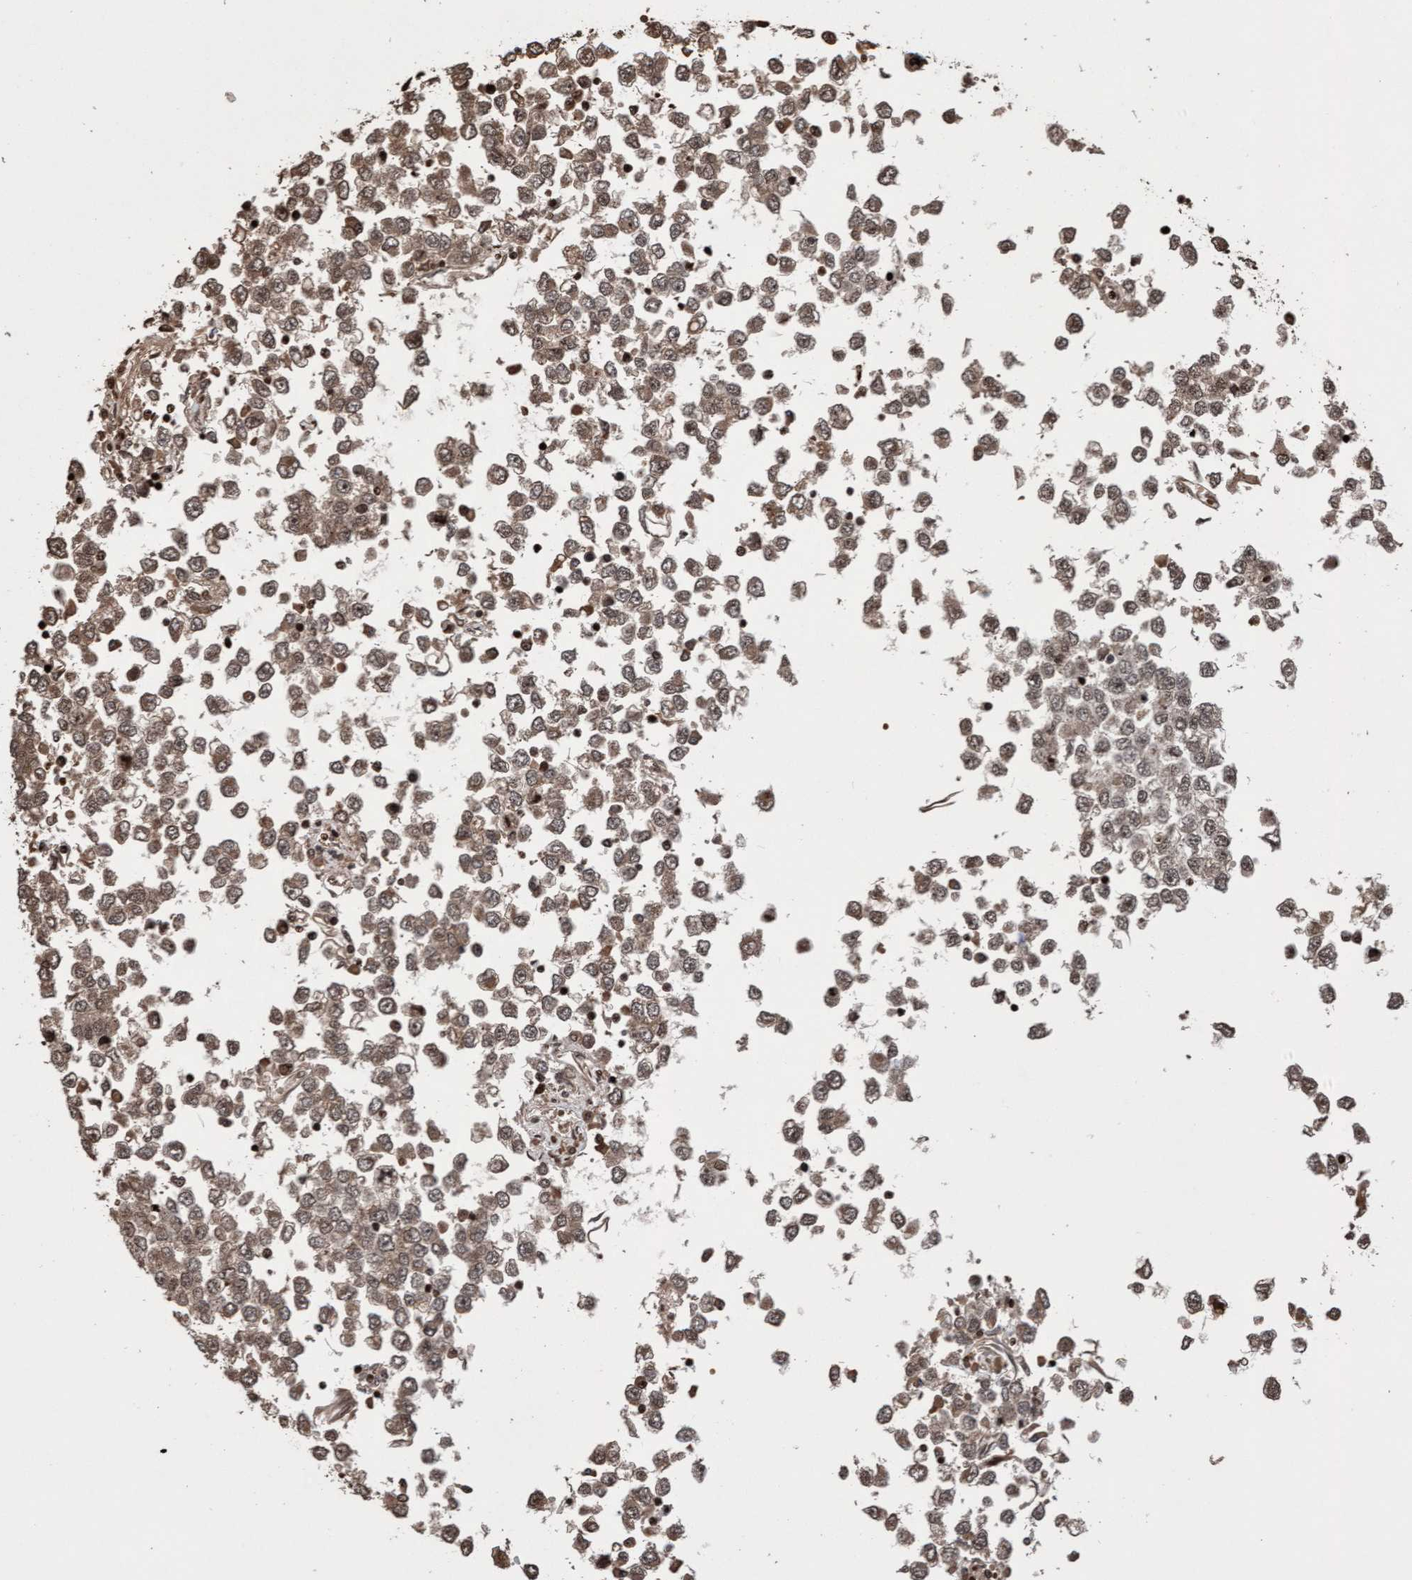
{"staining": {"intensity": "weak", "quantity": ">75%", "location": "cytoplasmic/membranous"}, "tissue": "testis cancer", "cell_type": "Tumor cells", "image_type": "cancer", "snomed": [{"axis": "morphology", "description": "Seminoma, NOS"}, {"axis": "topography", "description": "Testis"}], "caption": "Brown immunohistochemical staining in testis cancer exhibits weak cytoplasmic/membranous expression in about >75% of tumor cells.", "gene": "PECR", "patient": {"sex": "male", "age": 65}}